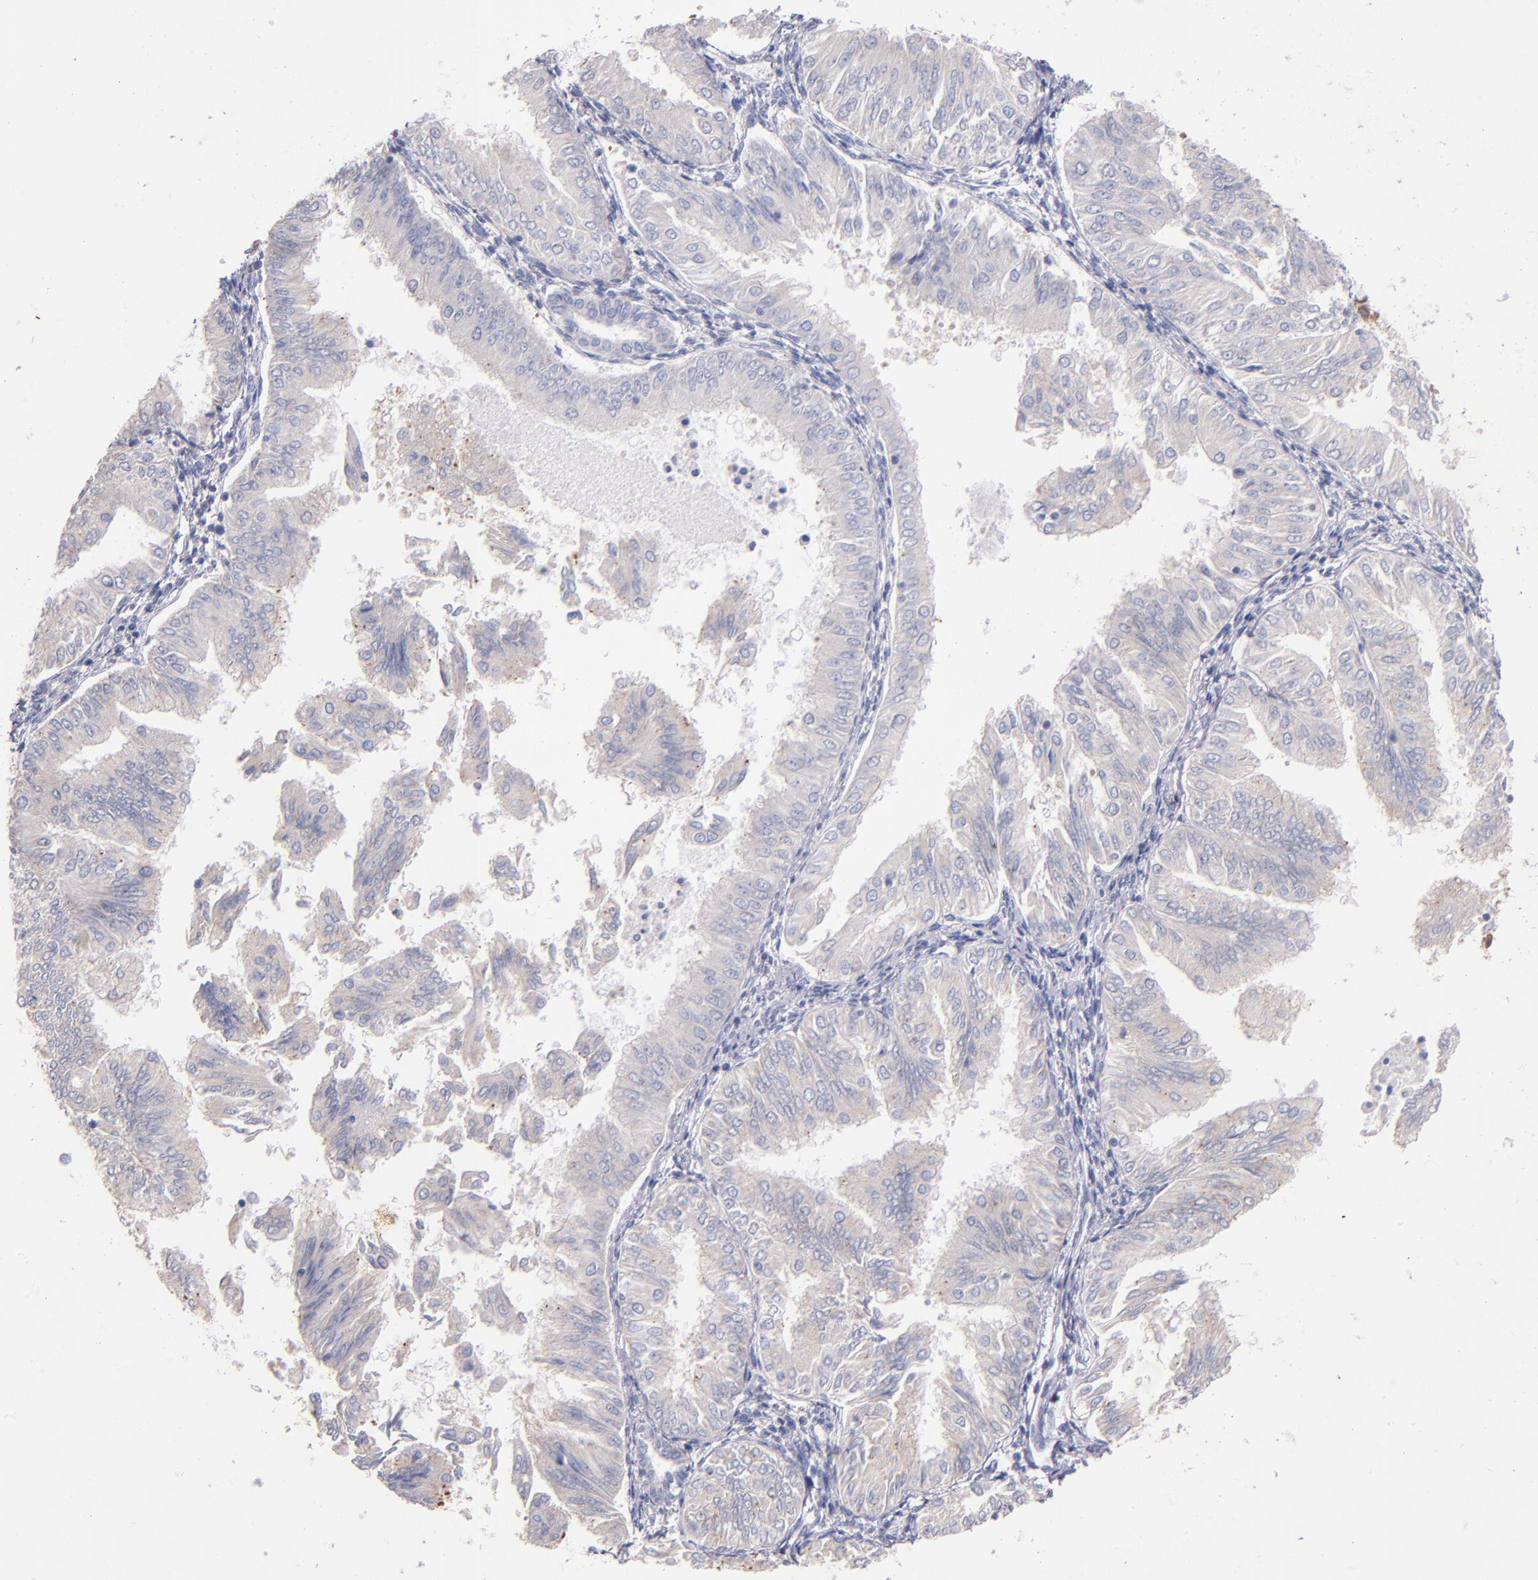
{"staining": {"intensity": "negative", "quantity": "none", "location": "none"}, "tissue": "endometrial cancer", "cell_type": "Tumor cells", "image_type": "cancer", "snomed": [{"axis": "morphology", "description": "Adenocarcinoma, NOS"}, {"axis": "topography", "description": "Endometrium"}], "caption": "IHC of endometrial cancer (adenocarcinoma) demonstrates no expression in tumor cells.", "gene": "SRF", "patient": {"sex": "female", "age": 53}}